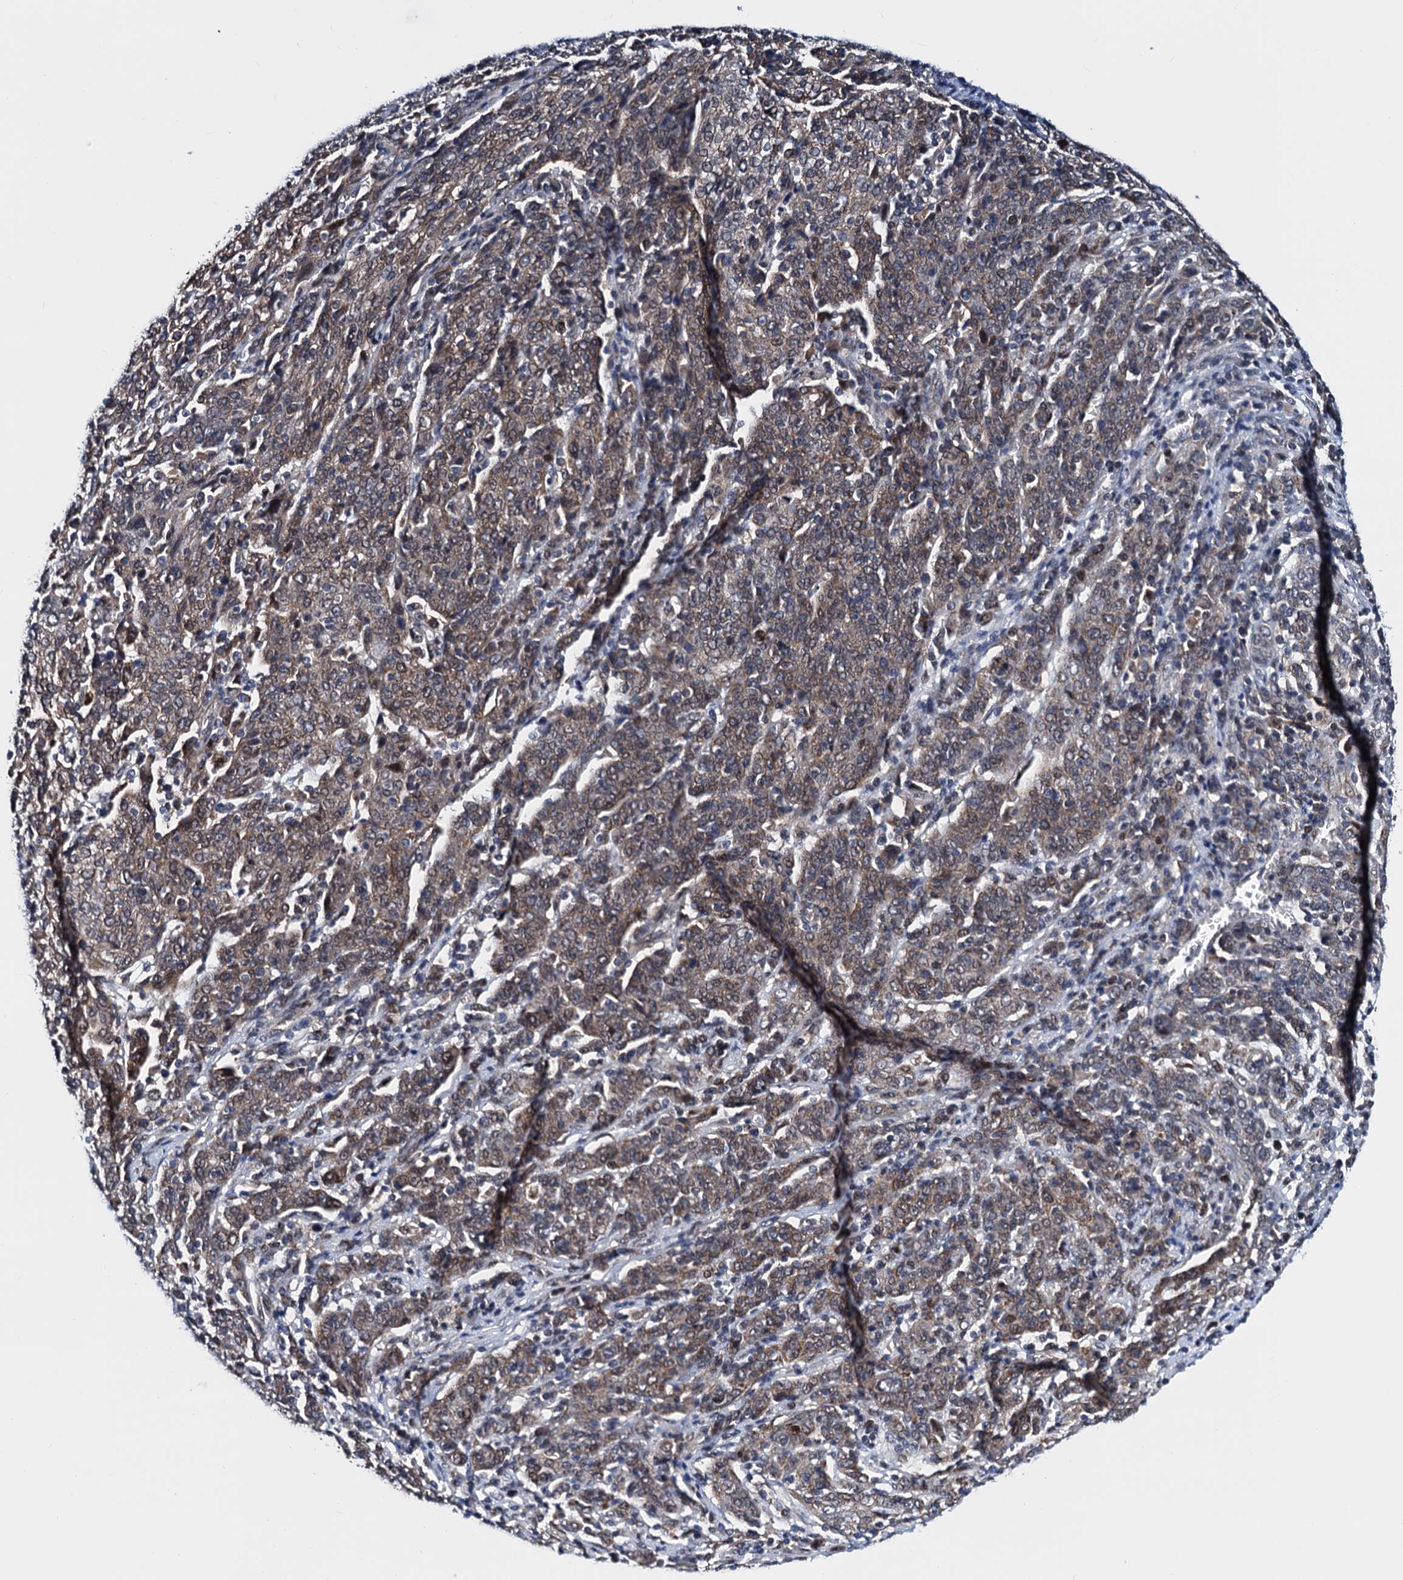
{"staining": {"intensity": "moderate", "quantity": ">75%", "location": "cytoplasmic/membranous"}, "tissue": "cervical cancer", "cell_type": "Tumor cells", "image_type": "cancer", "snomed": [{"axis": "morphology", "description": "Squamous cell carcinoma, NOS"}, {"axis": "topography", "description": "Cervix"}], "caption": "This micrograph demonstrates cervical cancer stained with IHC to label a protein in brown. The cytoplasmic/membranous of tumor cells show moderate positivity for the protein. Nuclei are counter-stained blue.", "gene": "COA4", "patient": {"sex": "female", "age": 67}}